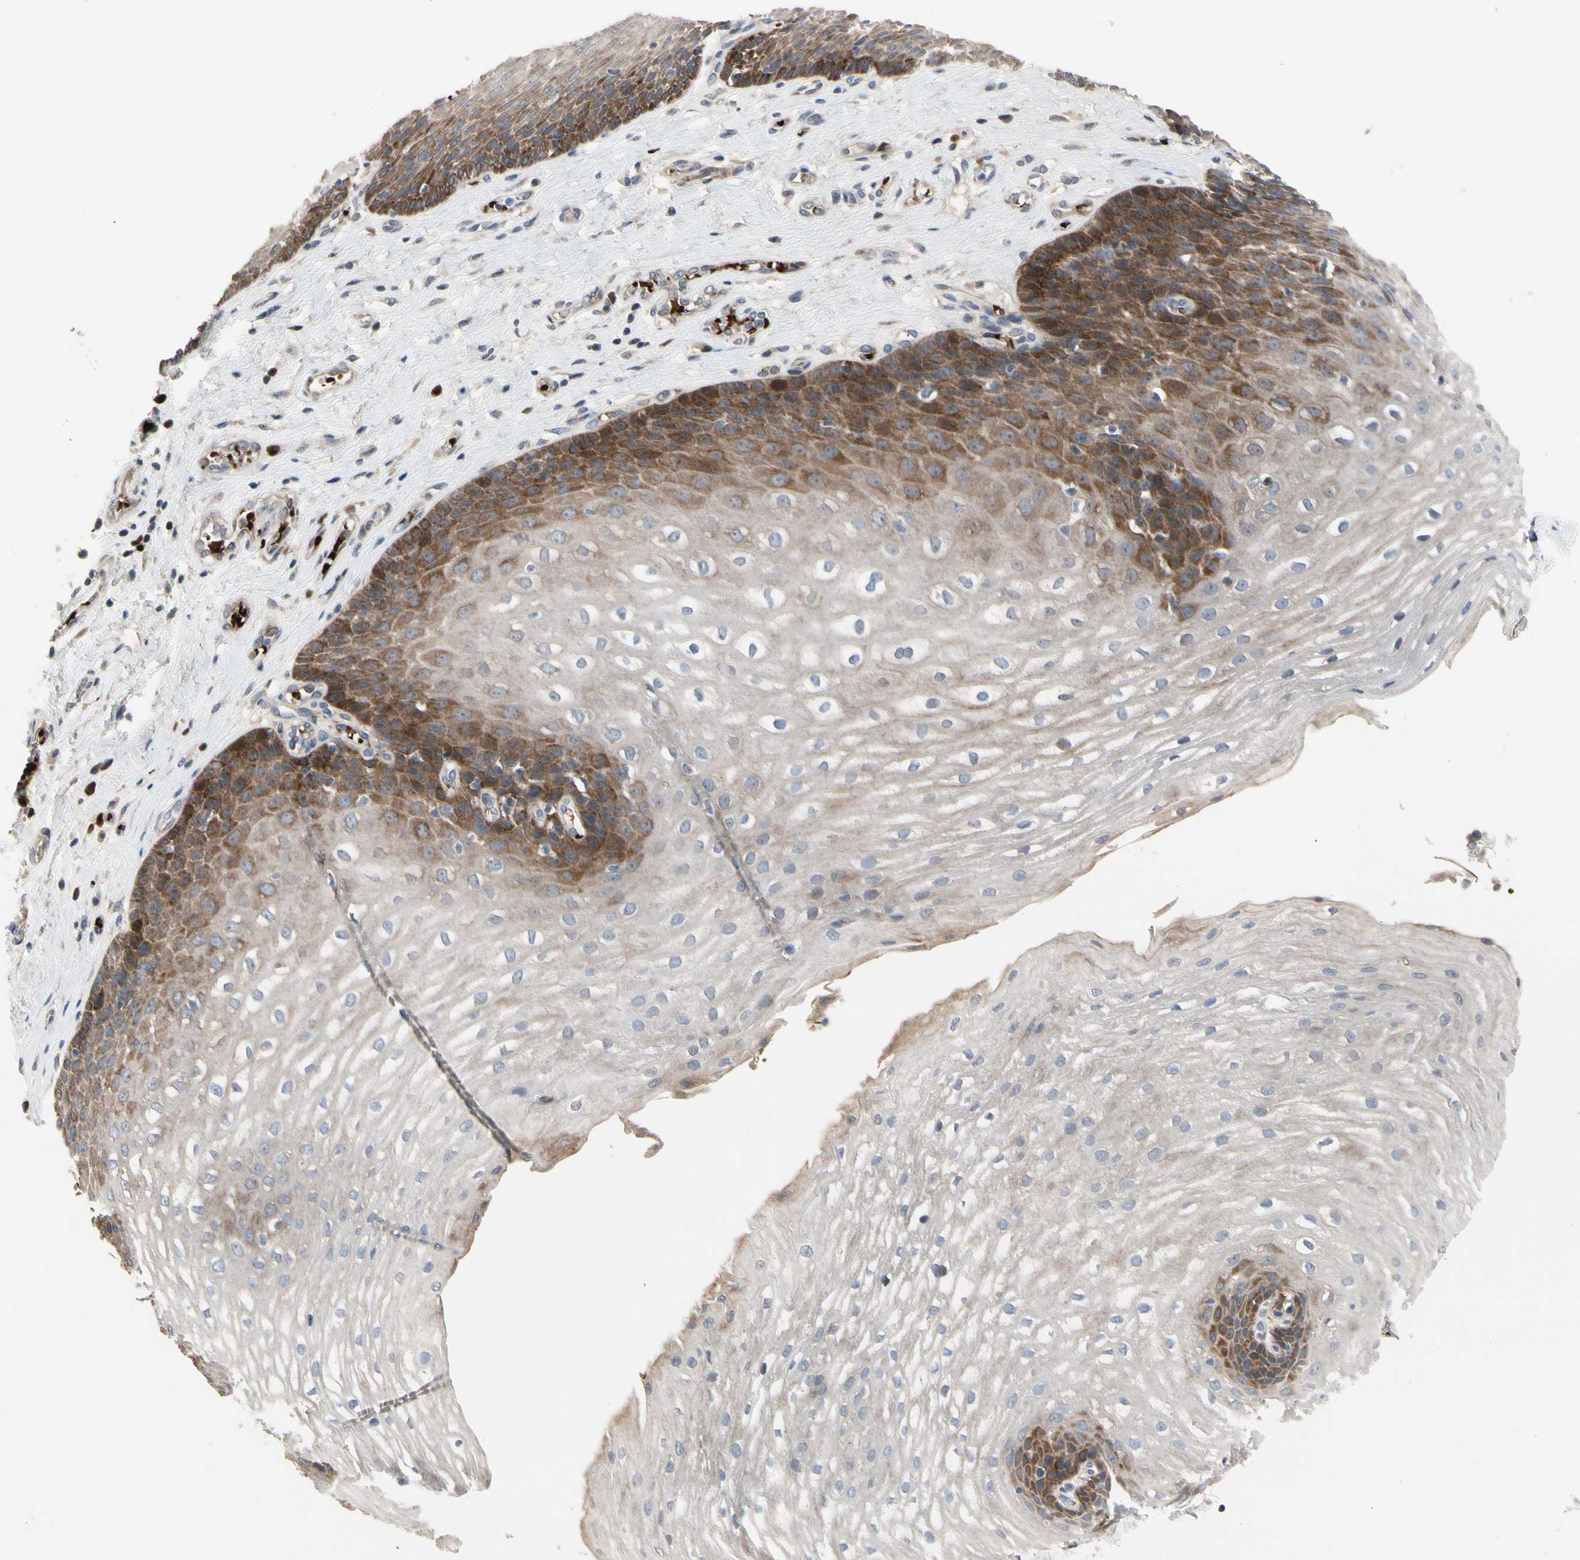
{"staining": {"intensity": "strong", "quantity": "<25%", "location": "cytoplasmic/membranous"}, "tissue": "esophagus", "cell_type": "Squamous epithelial cells", "image_type": "normal", "snomed": [{"axis": "morphology", "description": "Normal tissue, NOS"}, {"axis": "topography", "description": "Esophagus"}], "caption": "Strong cytoplasmic/membranous staining is identified in about <25% of squamous epithelial cells in normal esophagus. Ihc stains the protein of interest in brown and the nuclei are stained blue.", "gene": "HMGCR", "patient": {"sex": "male", "age": 48}}